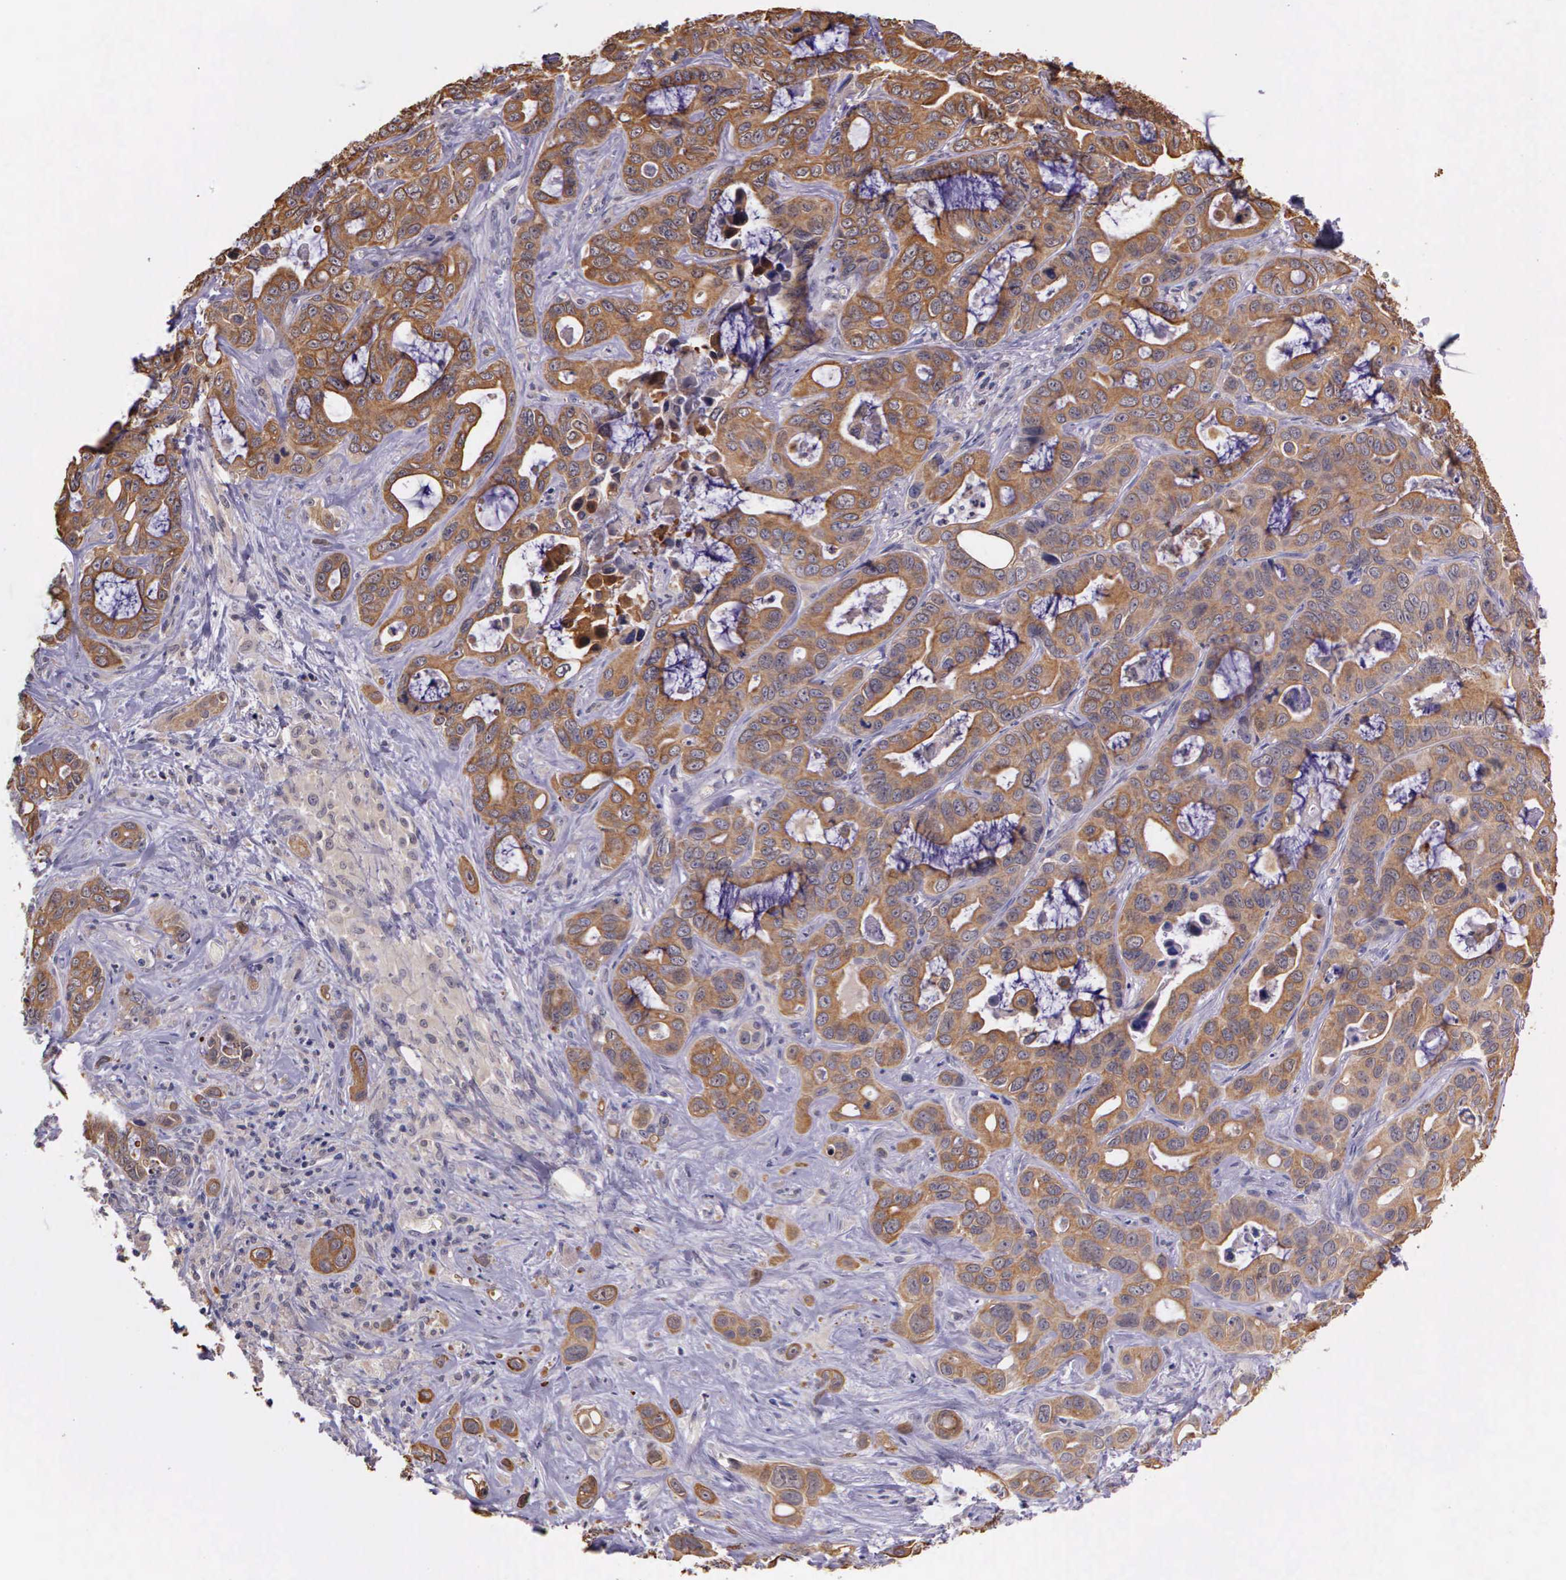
{"staining": {"intensity": "moderate", "quantity": ">75%", "location": "cytoplasmic/membranous"}, "tissue": "liver cancer", "cell_type": "Tumor cells", "image_type": "cancer", "snomed": [{"axis": "morphology", "description": "Cholangiocarcinoma"}, {"axis": "topography", "description": "Liver"}], "caption": "The photomicrograph displays staining of liver cancer (cholangiocarcinoma), revealing moderate cytoplasmic/membranous protein positivity (brown color) within tumor cells.", "gene": "IGBP1", "patient": {"sex": "female", "age": 79}}